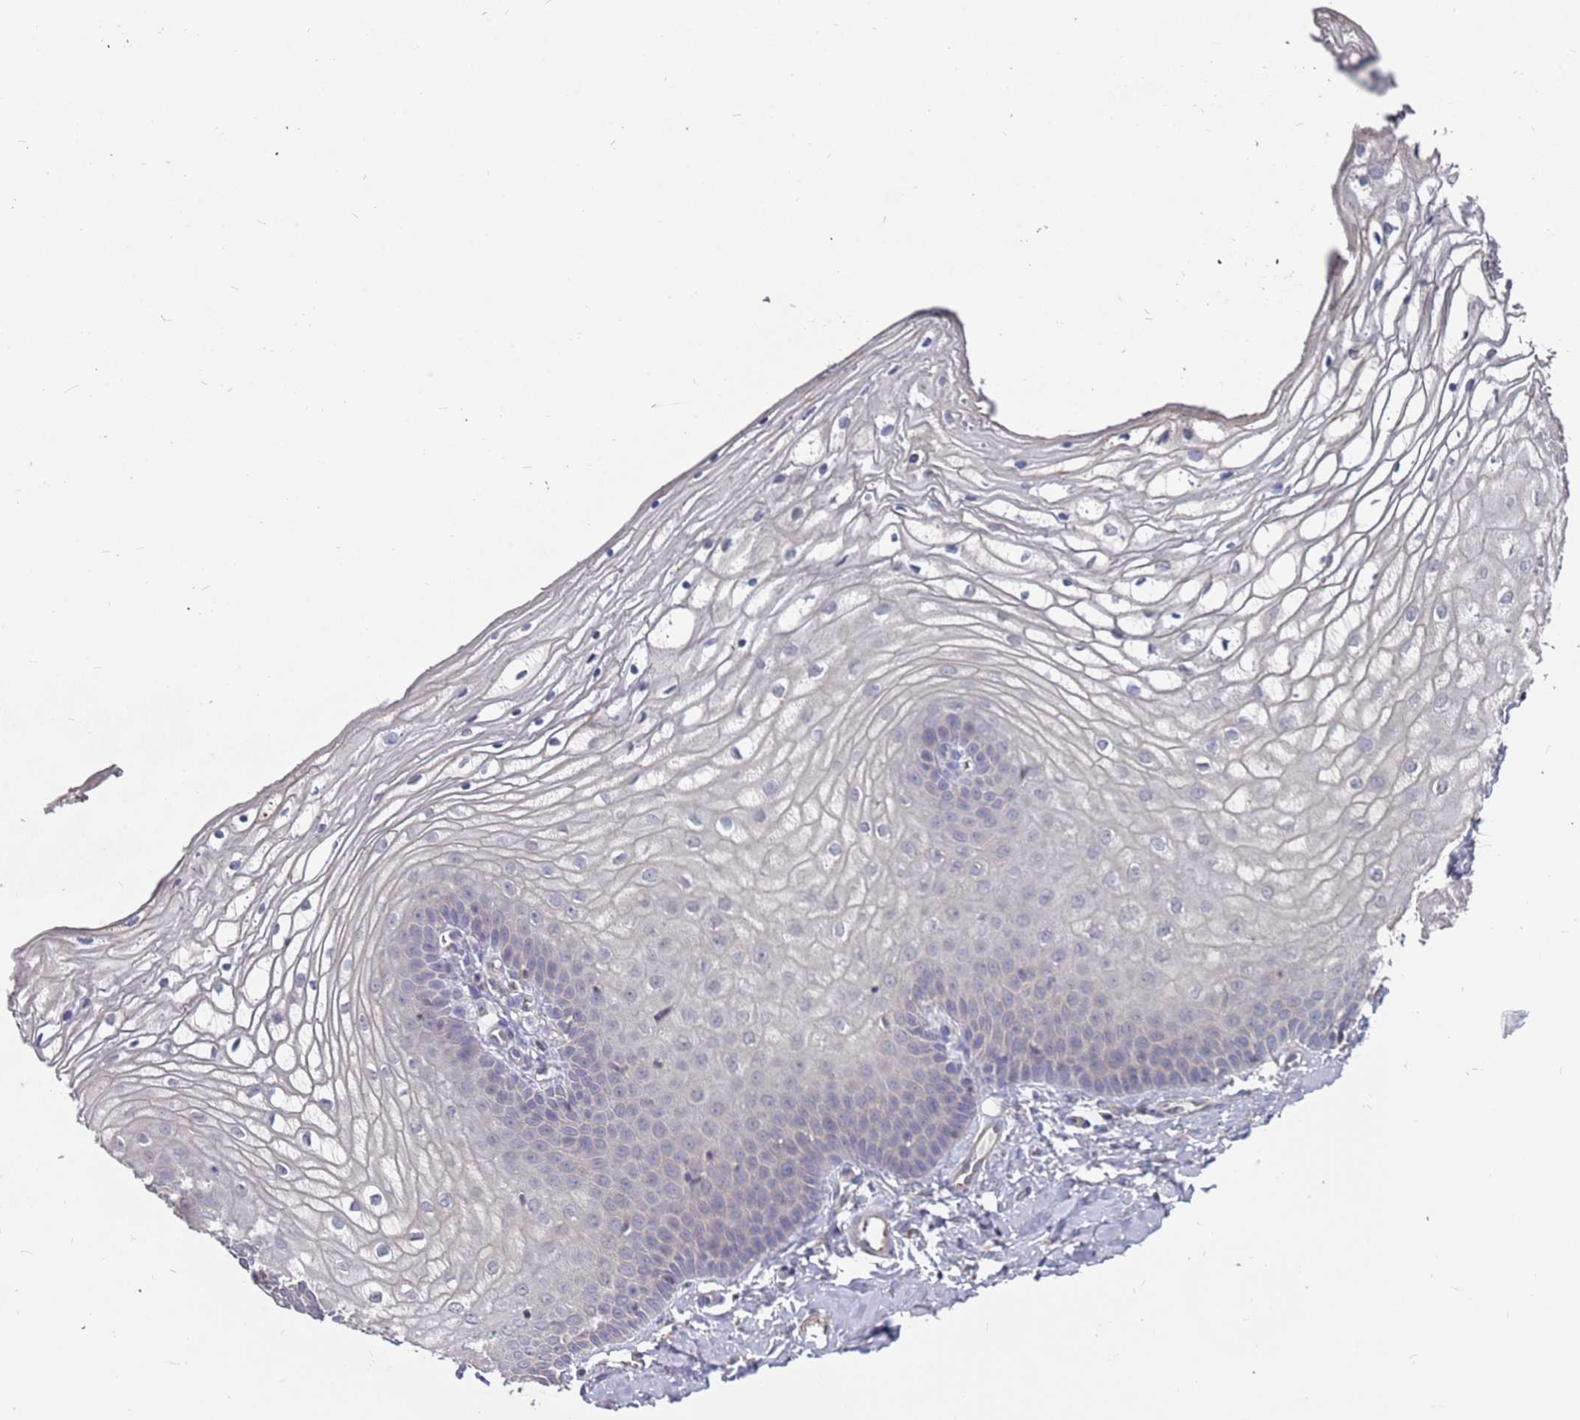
{"staining": {"intensity": "negative", "quantity": "none", "location": "none"}, "tissue": "vagina", "cell_type": "Squamous epithelial cells", "image_type": "normal", "snomed": [{"axis": "morphology", "description": "Normal tissue, NOS"}, {"axis": "topography", "description": "Vagina"}], "caption": "The IHC histopathology image has no significant staining in squamous epithelial cells of vagina. The staining was performed using DAB (3,3'-diaminobenzidine) to visualize the protein expression in brown, while the nuclei were stained in blue with hematoxylin (Magnification: 20x).", "gene": "TCEANC2", "patient": {"sex": "female", "age": 68}}